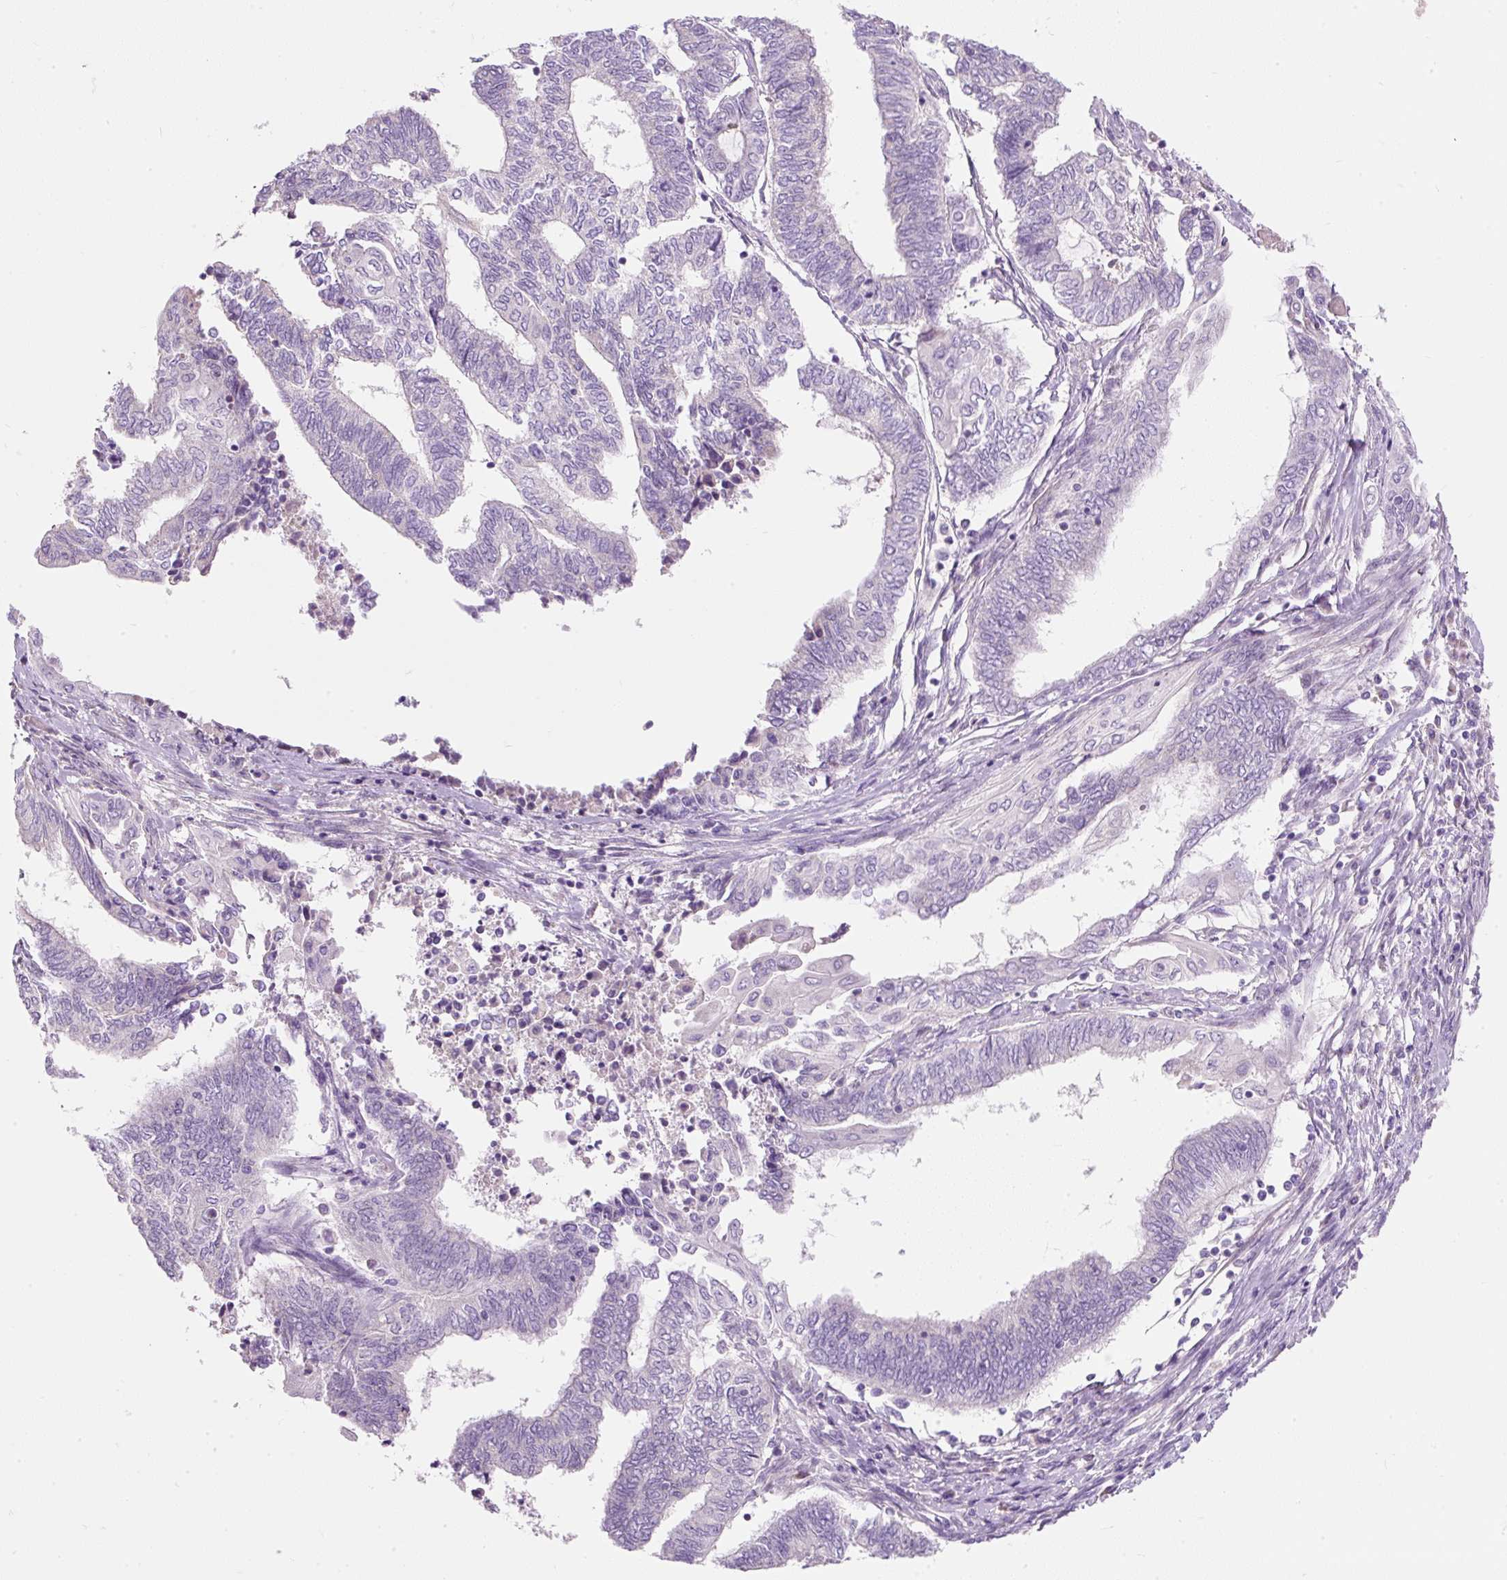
{"staining": {"intensity": "negative", "quantity": "none", "location": "none"}, "tissue": "endometrial cancer", "cell_type": "Tumor cells", "image_type": "cancer", "snomed": [{"axis": "morphology", "description": "Adenocarcinoma, NOS"}, {"axis": "topography", "description": "Uterus"}, {"axis": "topography", "description": "Endometrium"}], "caption": "IHC histopathology image of neoplastic tissue: human endometrial cancer stained with DAB displays no significant protein positivity in tumor cells.", "gene": "SUSD5", "patient": {"sex": "female", "age": 70}}